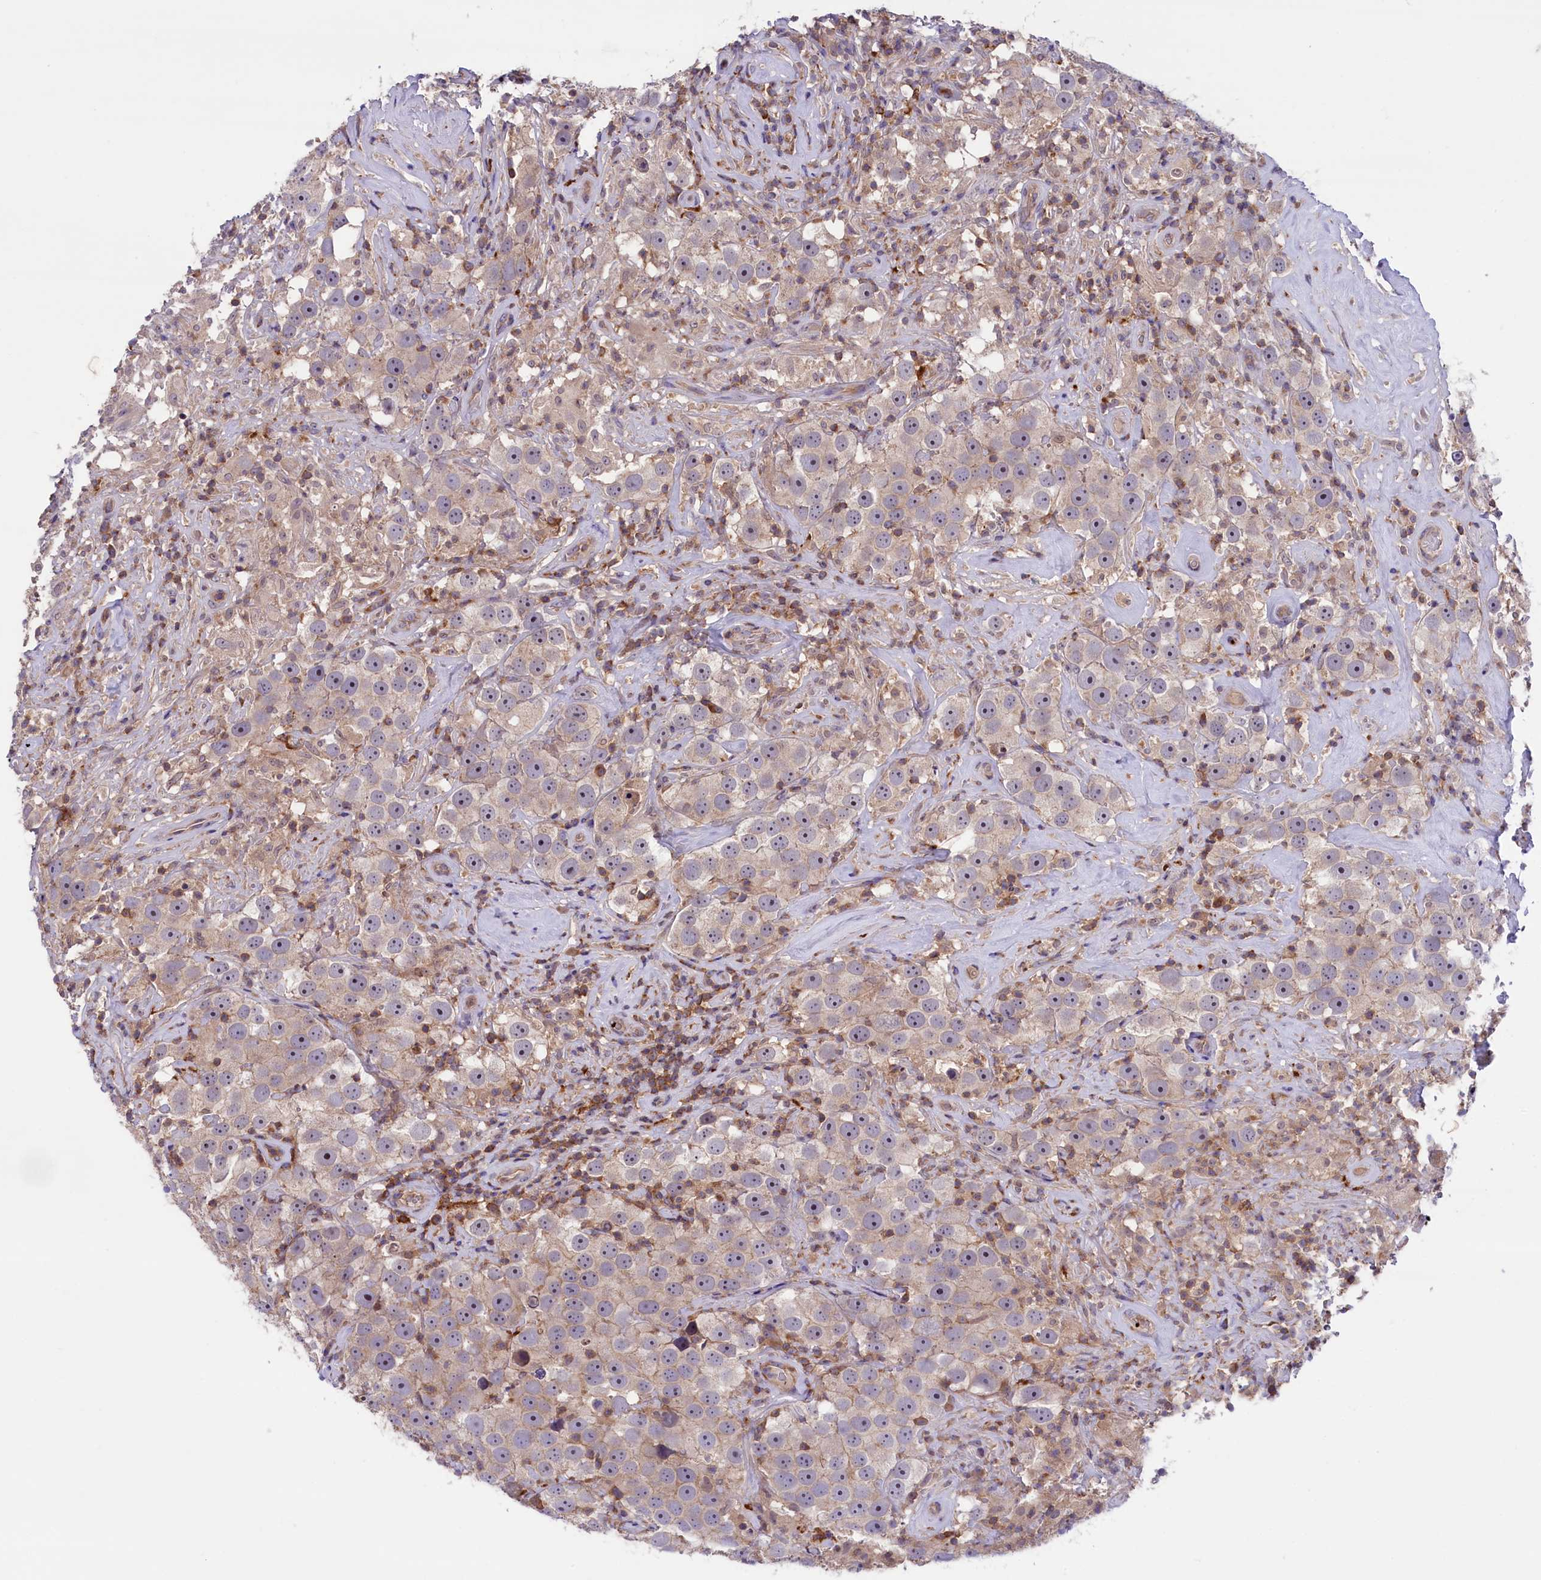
{"staining": {"intensity": "weak", "quantity": ">75%", "location": "cytoplasmic/membranous"}, "tissue": "testis cancer", "cell_type": "Tumor cells", "image_type": "cancer", "snomed": [{"axis": "morphology", "description": "Seminoma, NOS"}, {"axis": "topography", "description": "Testis"}], "caption": "Protein expression analysis of human seminoma (testis) reveals weak cytoplasmic/membranous positivity in about >75% of tumor cells.", "gene": "HEATR3", "patient": {"sex": "male", "age": 49}}